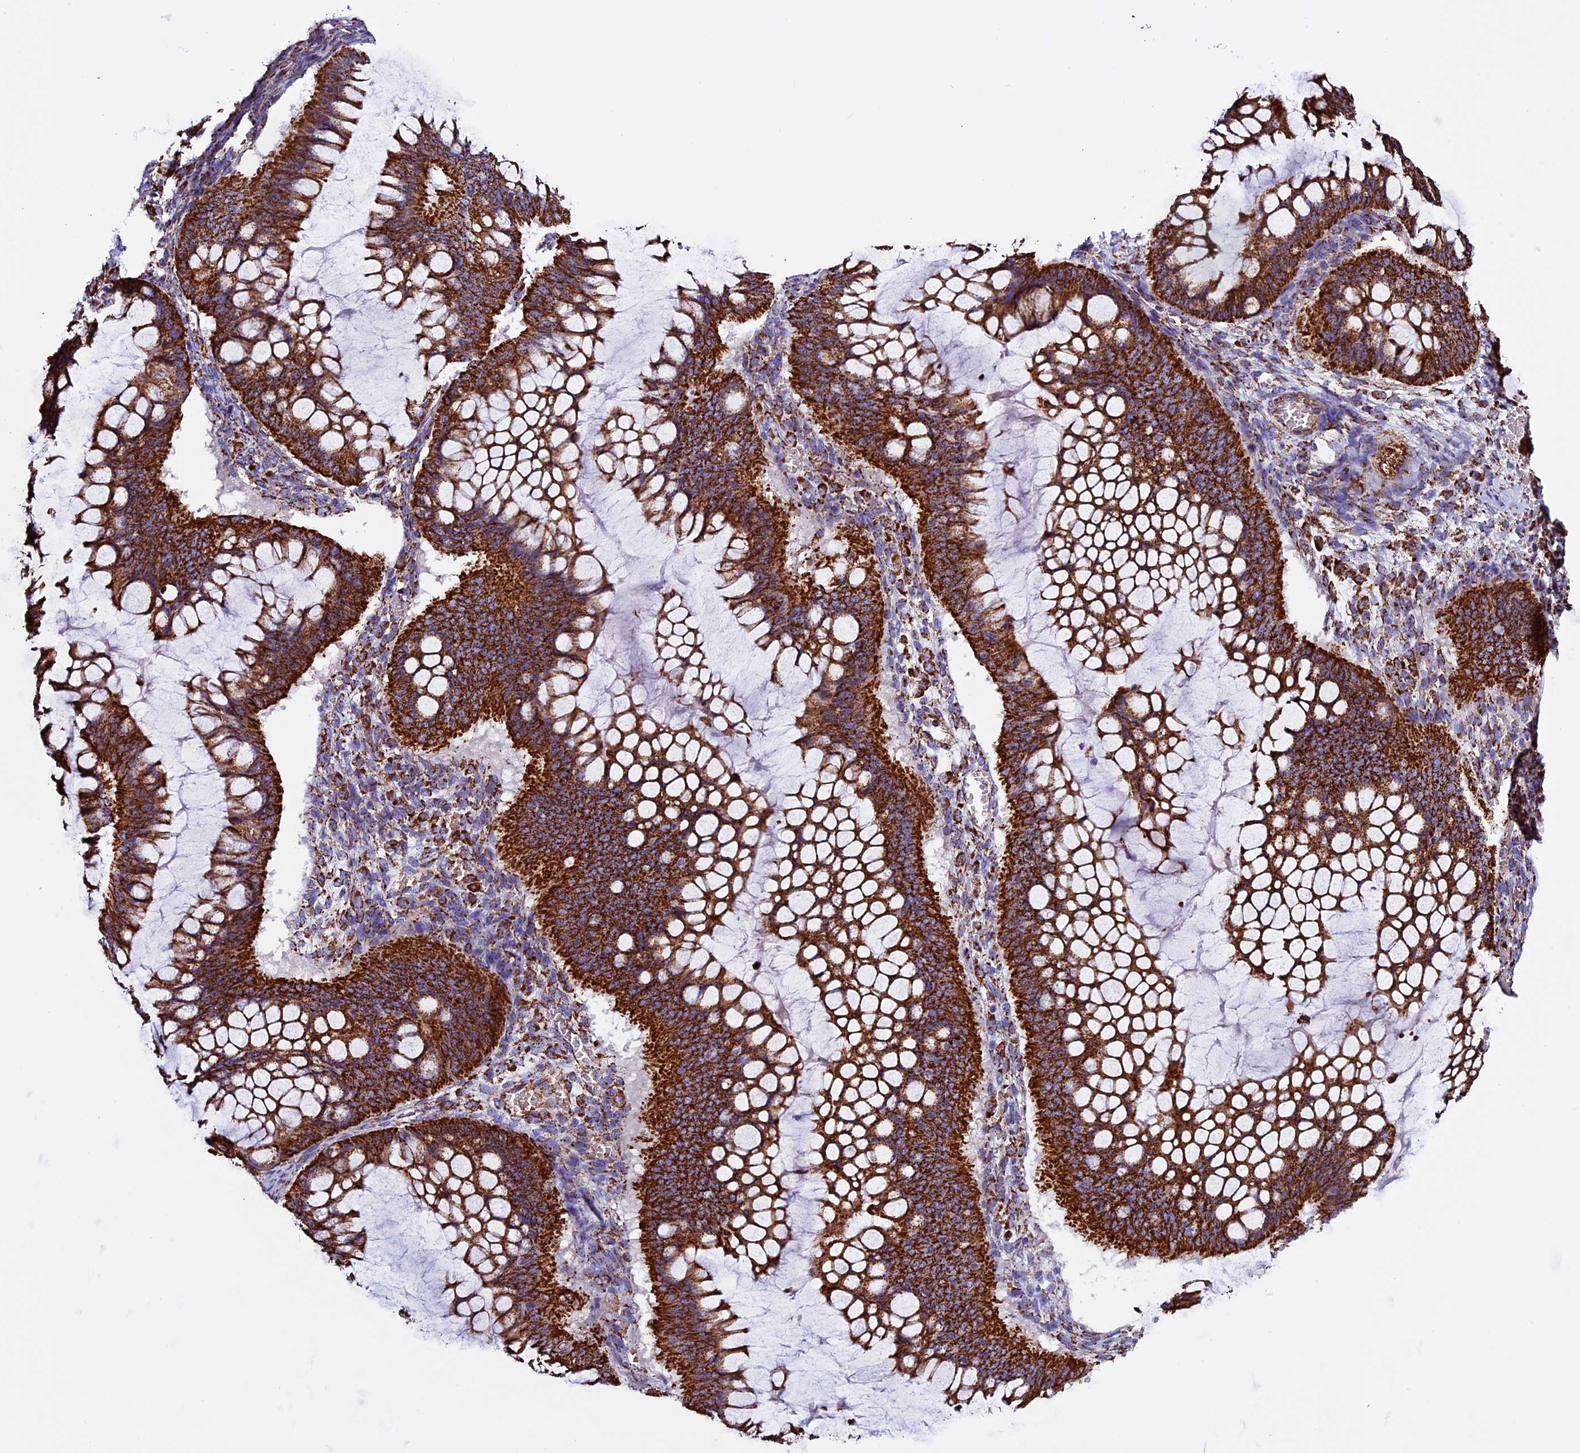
{"staining": {"intensity": "strong", "quantity": ">75%", "location": "cytoplasmic/membranous"}, "tissue": "ovarian cancer", "cell_type": "Tumor cells", "image_type": "cancer", "snomed": [{"axis": "morphology", "description": "Cystadenocarcinoma, mucinous, NOS"}, {"axis": "topography", "description": "Ovary"}], "caption": "This photomicrograph reveals immunohistochemistry (IHC) staining of ovarian cancer, with high strong cytoplasmic/membranous staining in about >75% of tumor cells.", "gene": "CX3CL1", "patient": {"sex": "female", "age": 73}}